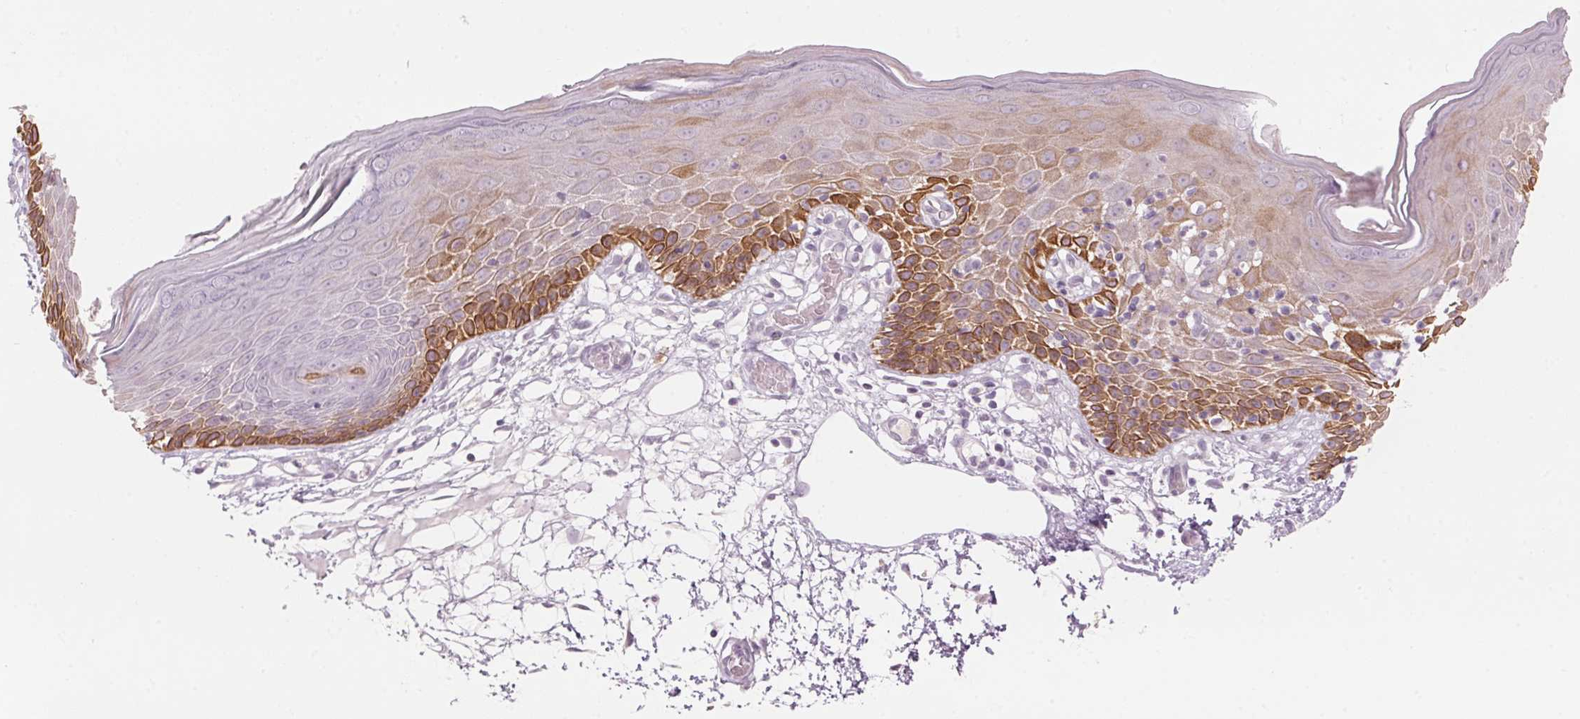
{"staining": {"intensity": "strong", "quantity": "25%-75%", "location": "cytoplasmic/membranous"}, "tissue": "skin", "cell_type": "Epidermal cells", "image_type": "normal", "snomed": [{"axis": "morphology", "description": "Normal tissue, NOS"}, {"axis": "topography", "description": "Vulva"}], "caption": "Immunohistochemistry of normal skin shows high levels of strong cytoplasmic/membranous expression in approximately 25%-75% of epidermal cells.", "gene": "SCTR", "patient": {"sex": "female", "age": 68}}